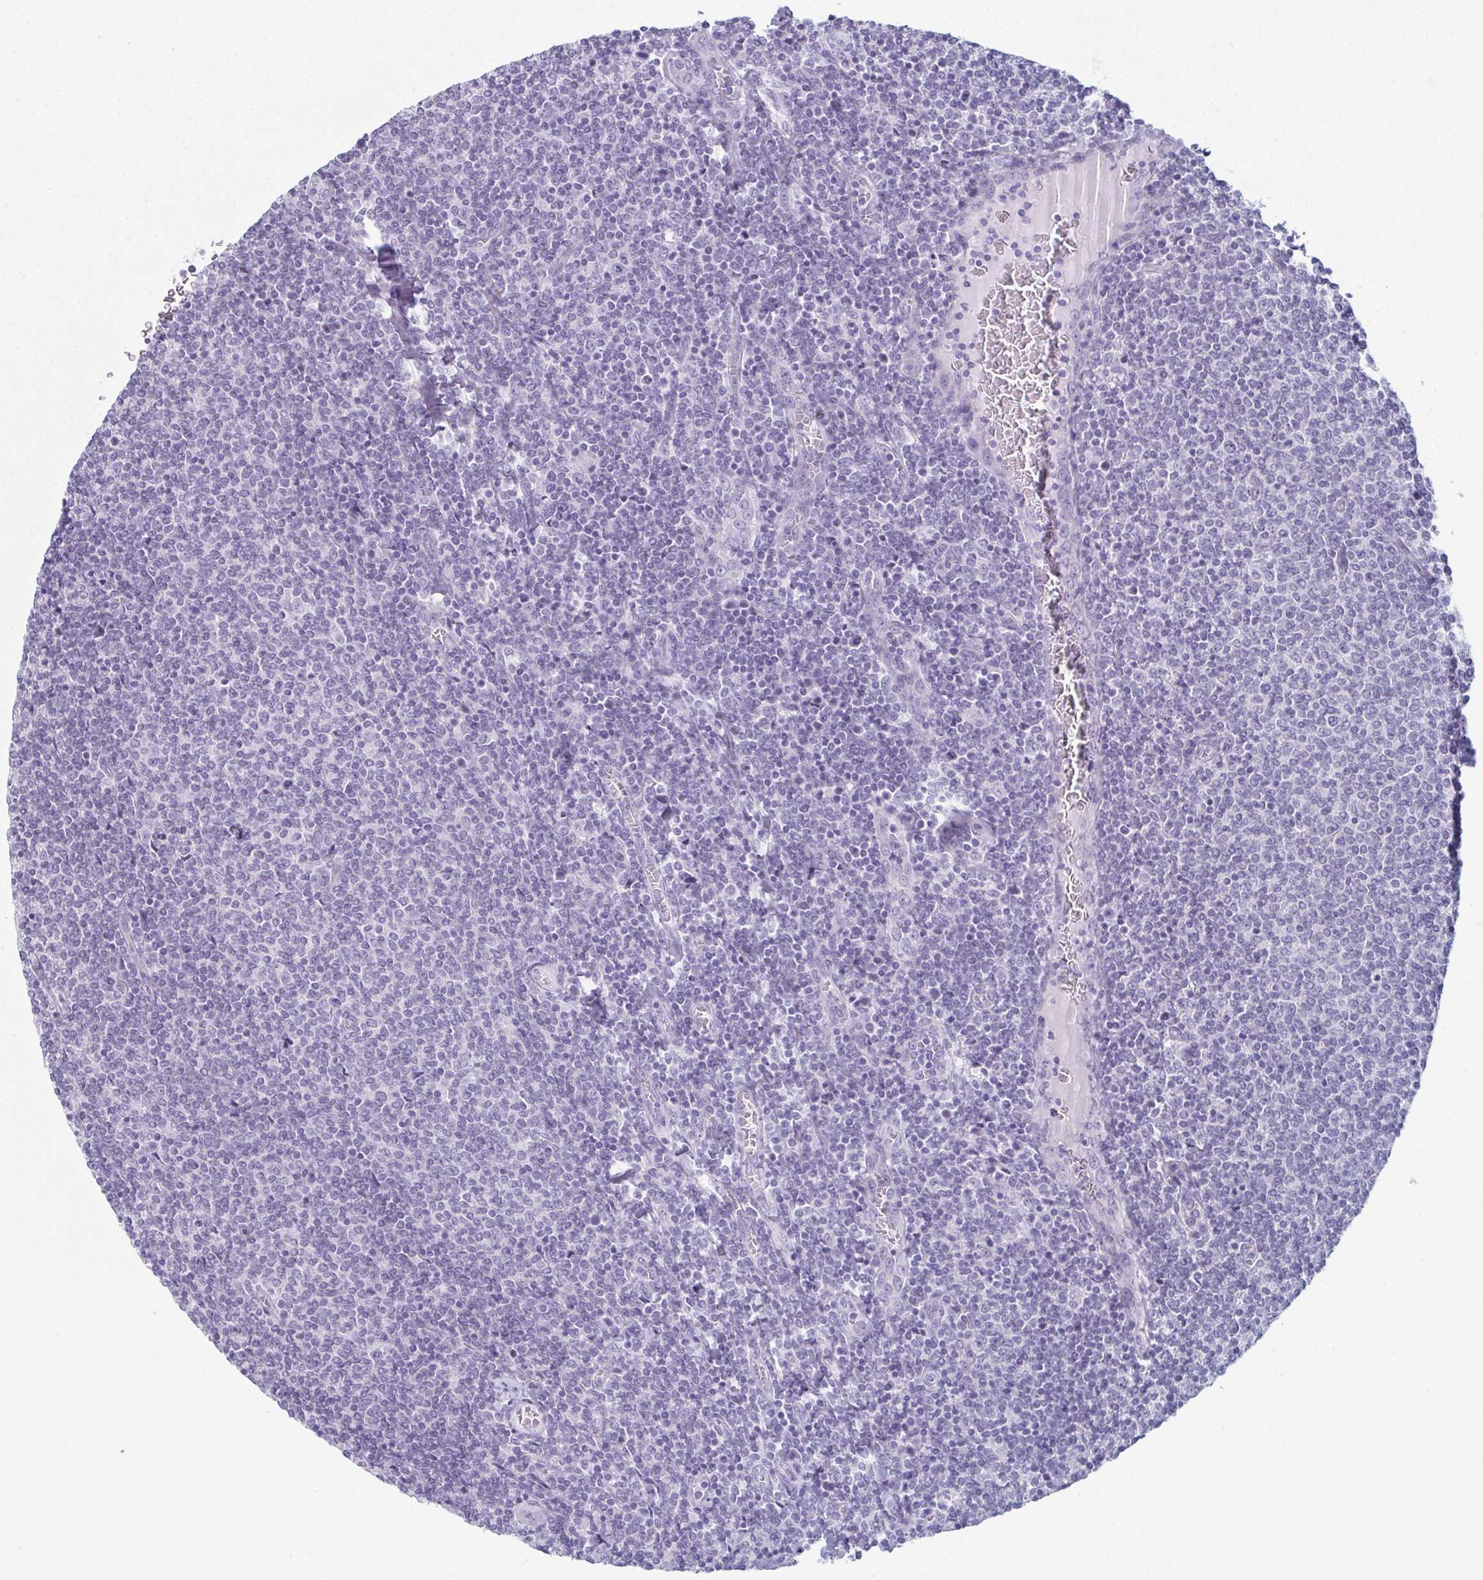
{"staining": {"intensity": "negative", "quantity": "none", "location": "none"}, "tissue": "lymphoma", "cell_type": "Tumor cells", "image_type": "cancer", "snomed": [{"axis": "morphology", "description": "Malignant lymphoma, non-Hodgkin's type, Low grade"}, {"axis": "topography", "description": "Lymph node"}], "caption": "Immunohistochemistry photomicrograph of neoplastic tissue: human low-grade malignant lymphoma, non-Hodgkin's type stained with DAB demonstrates no significant protein positivity in tumor cells.", "gene": "ENKUR", "patient": {"sex": "male", "age": 52}}